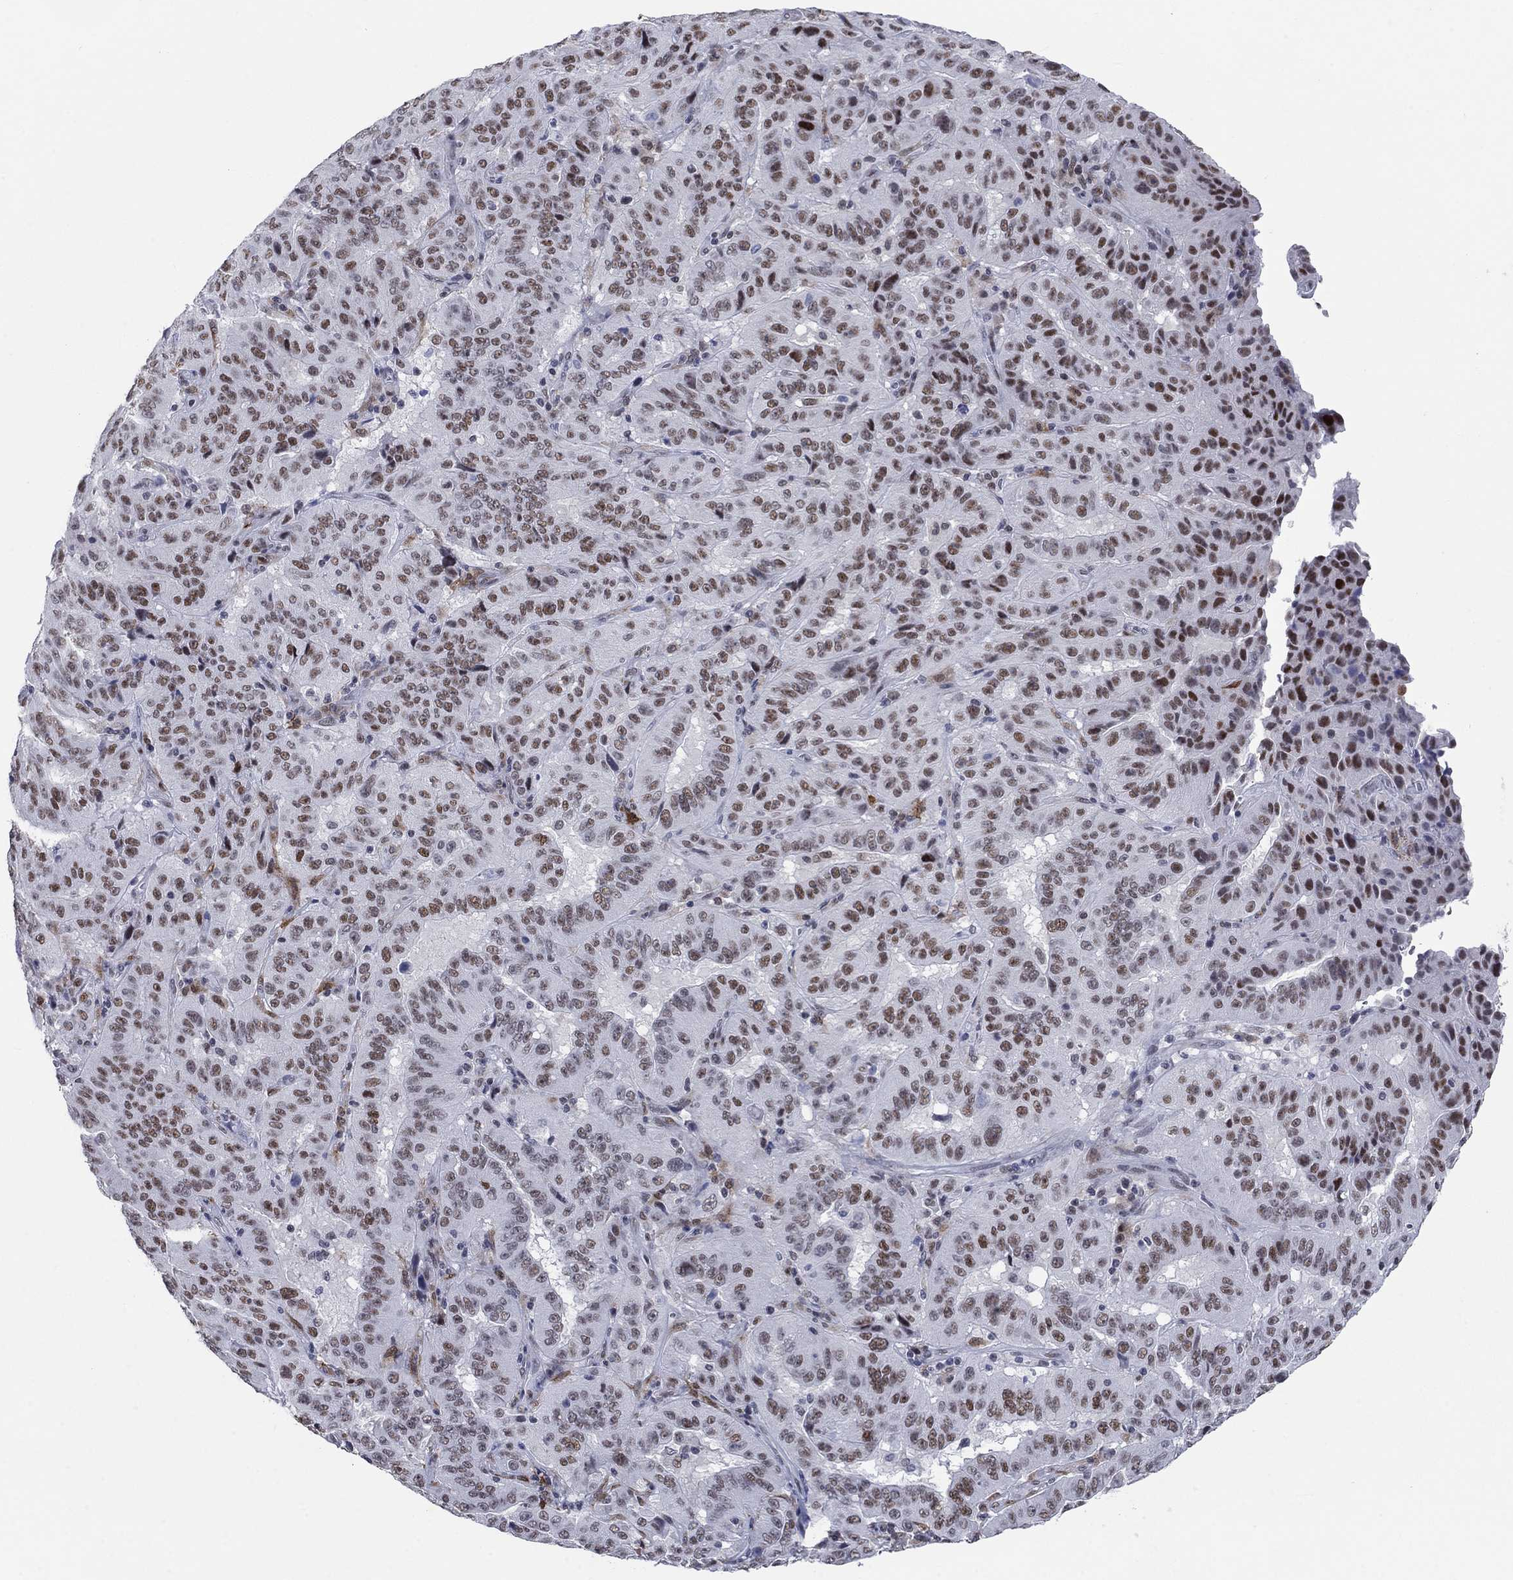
{"staining": {"intensity": "moderate", "quantity": ">75%", "location": "nuclear"}, "tissue": "pancreatic cancer", "cell_type": "Tumor cells", "image_type": "cancer", "snomed": [{"axis": "morphology", "description": "Adenocarcinoma, NOS"}, {"axis": "topography", "description": "Pancreas"}], "caption": "Immunohistochemical staining of human pancreatic cancer (adenocarcinoma) demonstrates moderate nuclear protein positivity in about >75% of tumor cells.", "gene": "HCFC1", "patient": {"sex": "male", "age": 63}}